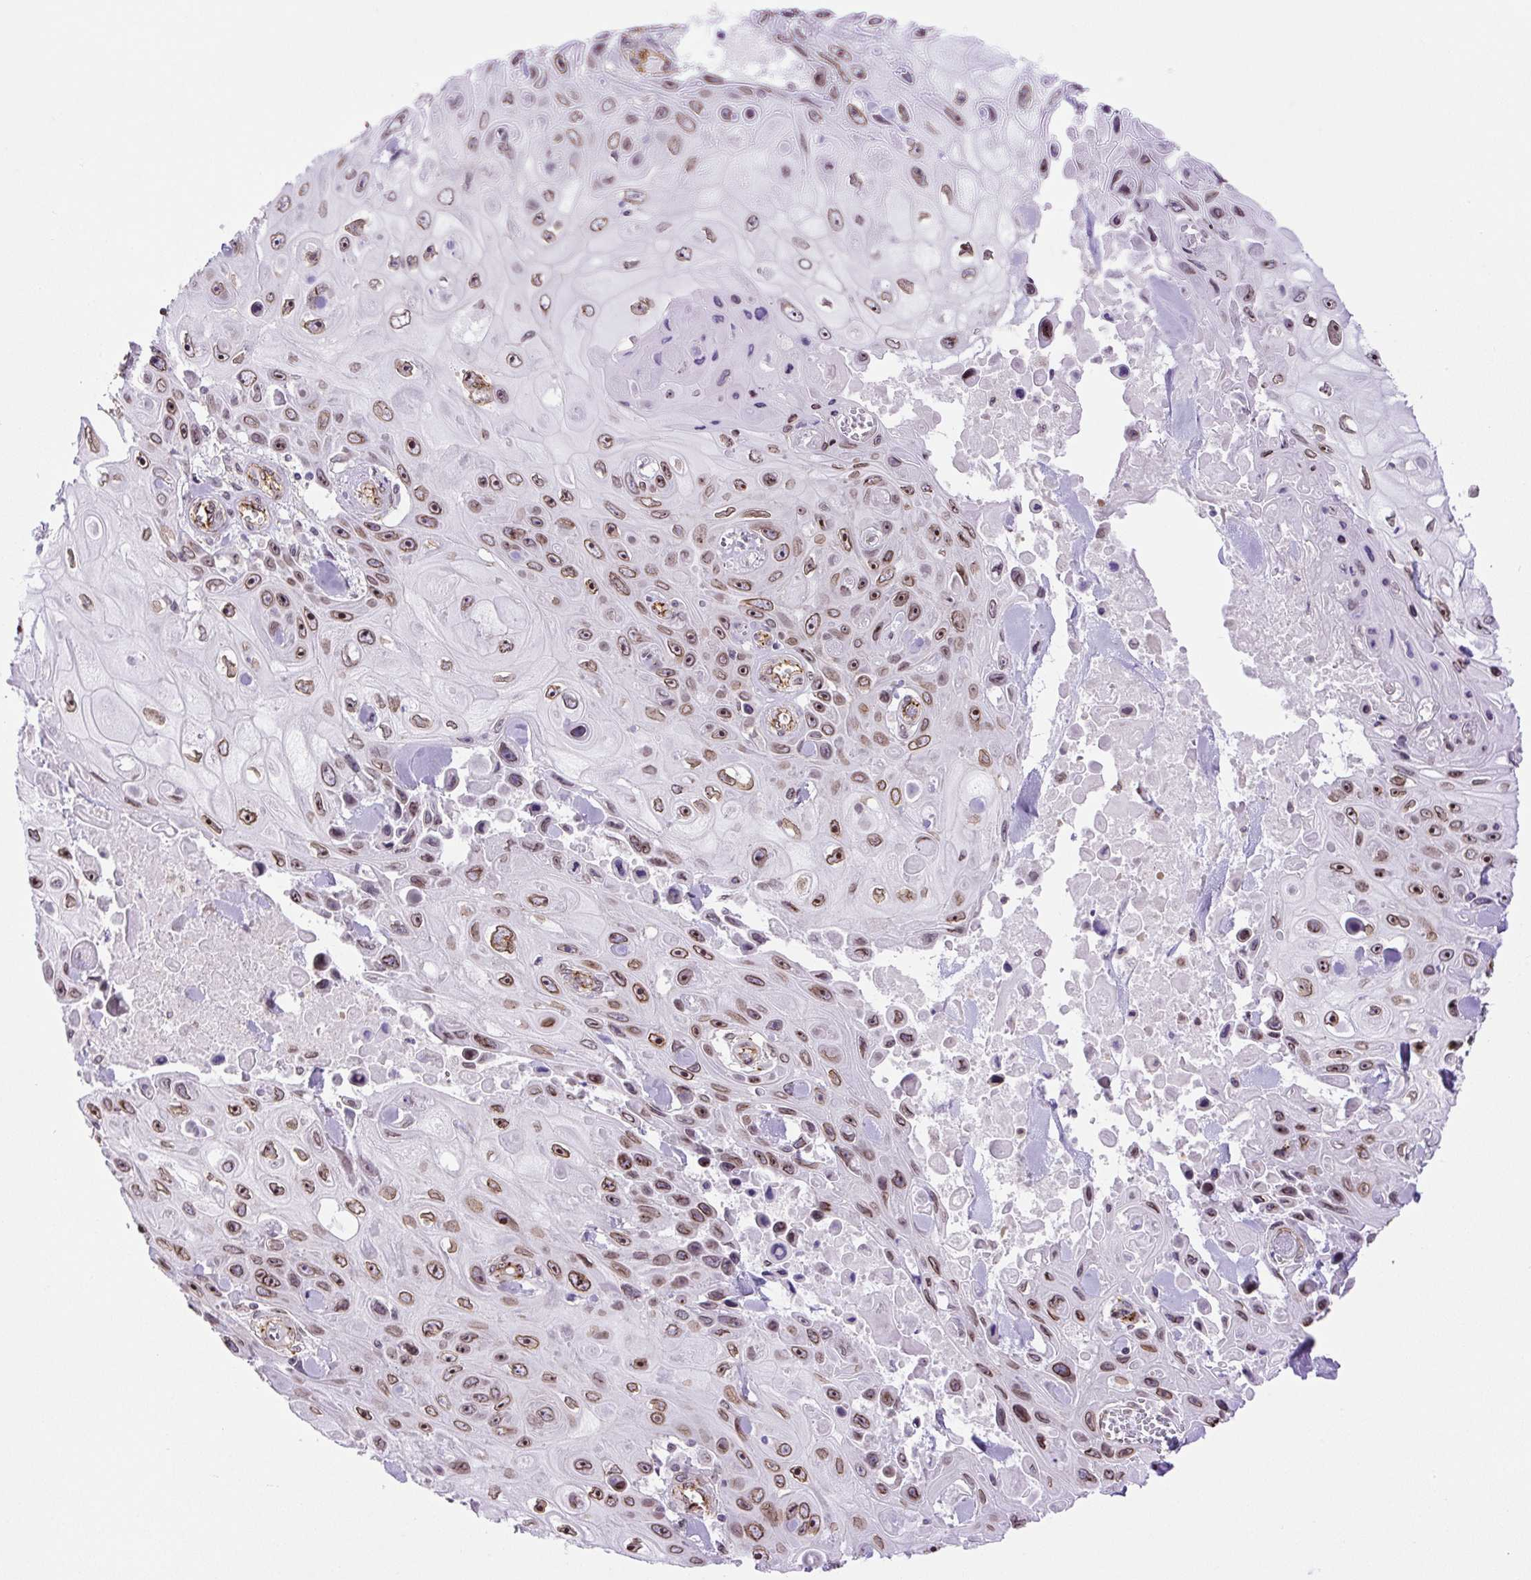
{"staining": {"intensity": "moderate", "quantity": ">75%", "location": "cytoplasmic/membranous,nuclear"}, "tissue": "skin cancer", "cell_type": "Tumor cells", "image_type": "cancer", "snomed": [{"axis": "morphology", "description": "Squamous cell carcinoma, NOS"}, {"axis": "topography", "description": "Skin"}], "caption": "This photomicrograph exhibits skin cancer stained with immunohistochemistry (IHC) to label a protein in brown. The cytoplasmic/membranous and nuclear of tumor cells show moderate positivity for the protein. Nuclei are counter-stained blue.", "gene": "MYO5C", "patient": {"sex": "male", "age": 82}}